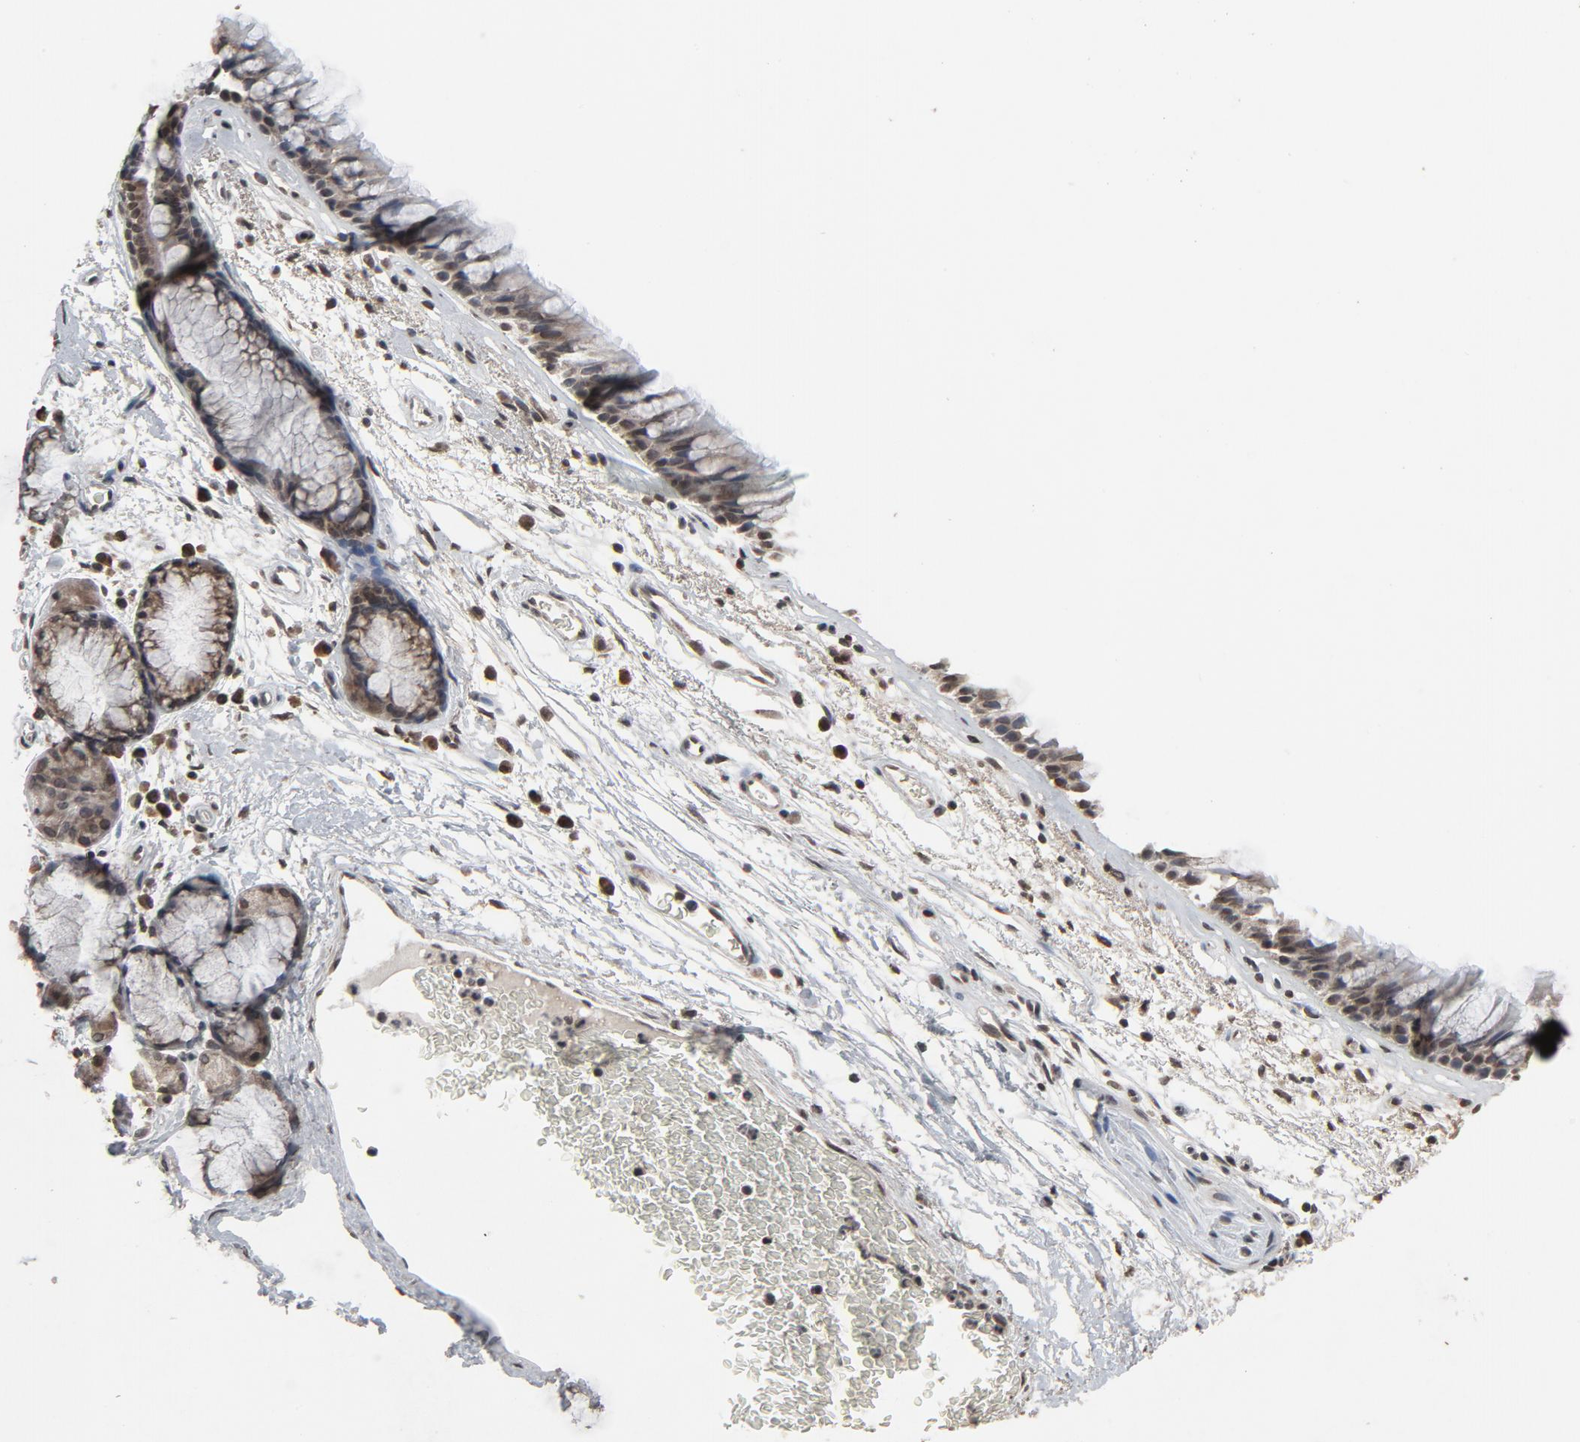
{"staining": {"intensity": "moderate", "quantity": ">75%", "location": "cytoplasmic/membranous,nuclear"}, "tissue": "bronchus", "cell_type": "Respiratory epithelial cells", "image_type": "normal", "snomed": [{"axis": "morphology", "description": "Normal tissue, NOS"}, {"axis": "morphology", "description": "Adenocarcinoma, NOS"}, {"axis": "topography", "description": "Bronchus"}, {"axis": "topography", "description": "Lung"}], "caption": "Respiratory epithelial cells display medium levels of moderate cytoplasmic/membranous,nuclear staining in approximately >75% of cells in normal bronchus. (Brightfield microscopy of DAB IHC at high magnification).", "gene": "POM121", "patient": {"sex": "female", "age": 54}}